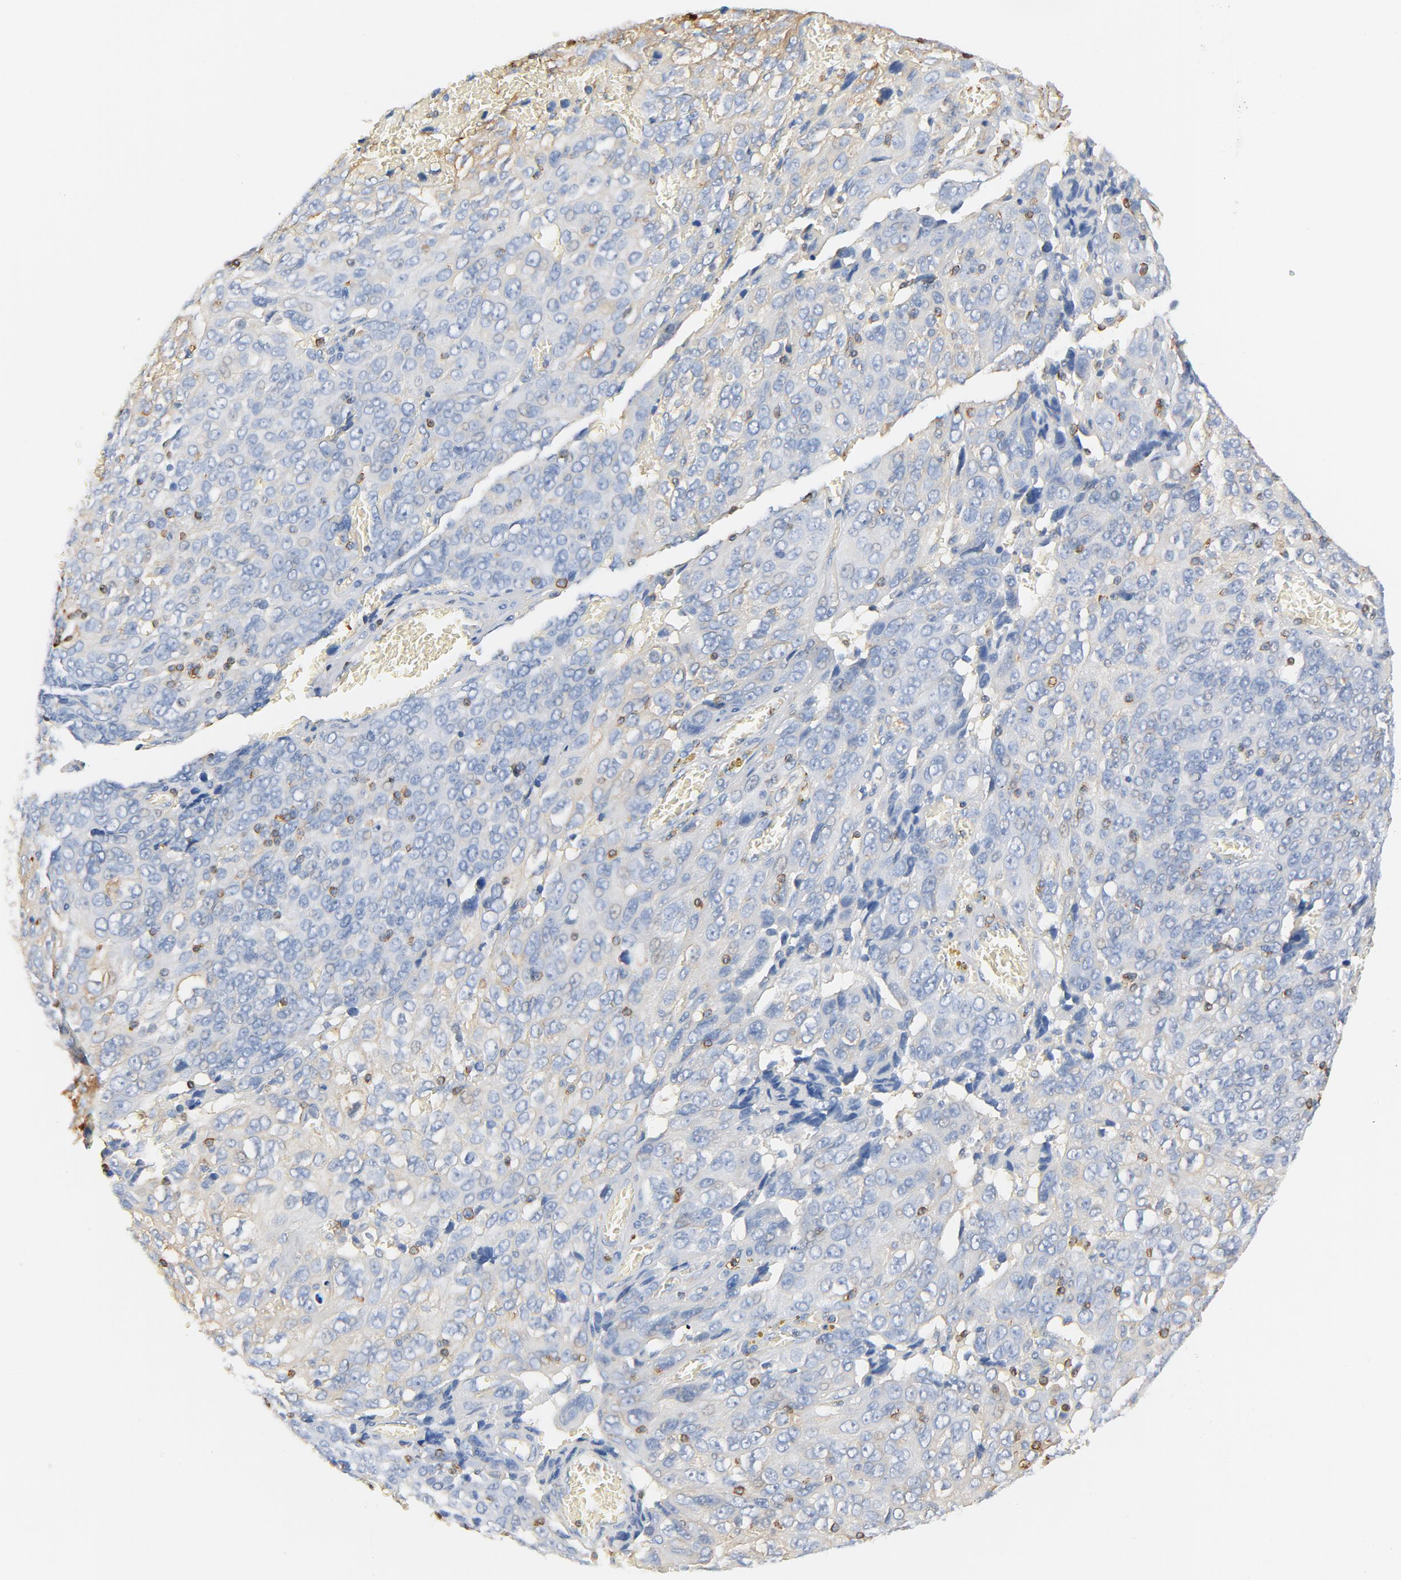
{"staining": {"intensity": "negative", "quantity": "none", "location": "none"}, "tissue": "ovarian cancer", "cell_type": "Tumor cells", "image_type": "cancer", "snomed": [{"axis": "morphology", "description": "Carcinoma, endometroid"}, {"axis": "topography", "description": "Ovary"}], "caption": "Immunohistochemistry of human ovarian cancer (endometroid carcinoma) exhibits no expression in tumor cells.", "gene": "SH3KBP1", "patient": {"sex": "female", "age": 75}}